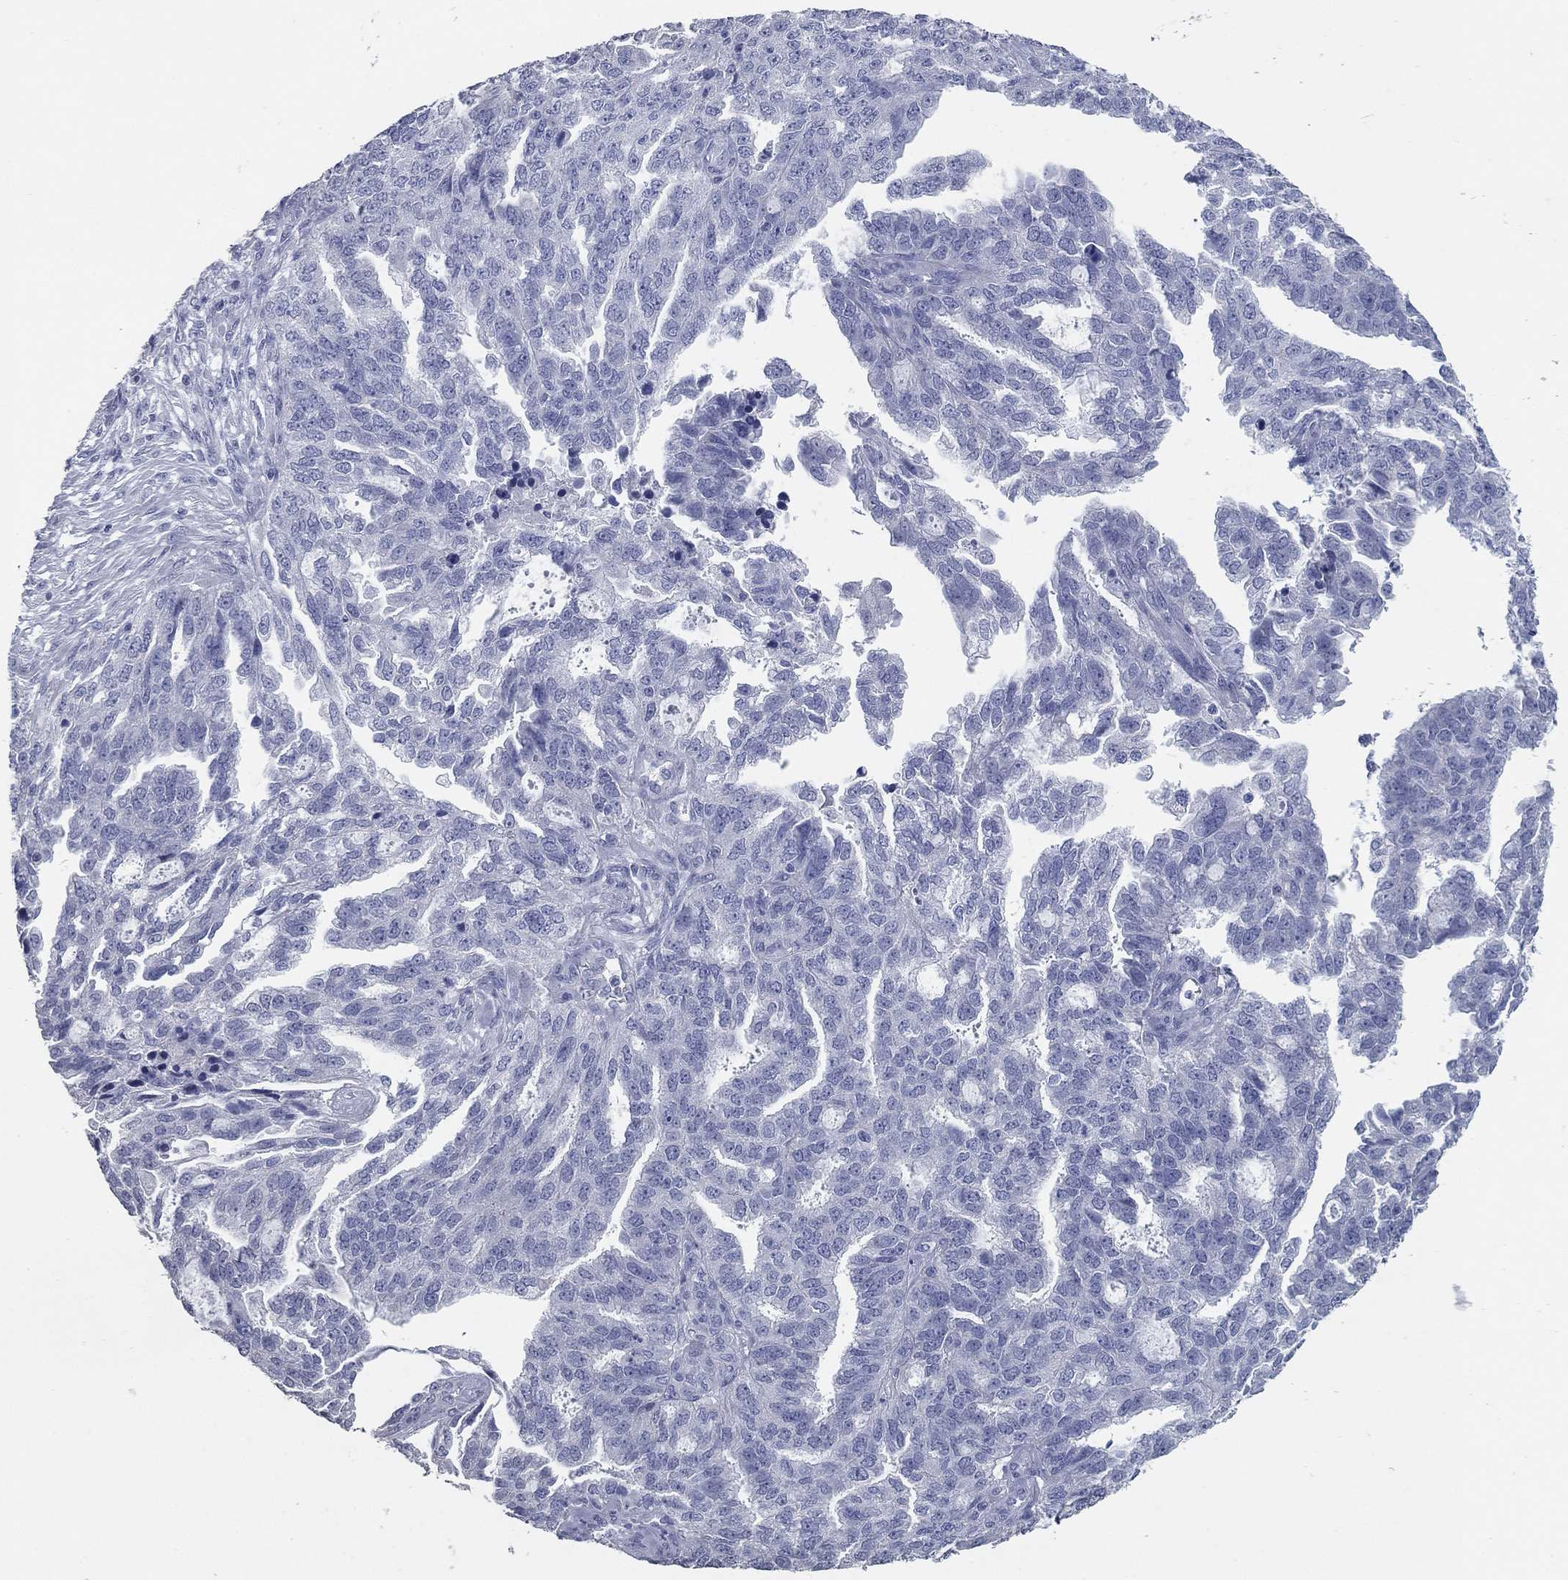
{"staining": {"intensity": "negative", "quantity": "none", "location": "none"}, "tissue": "ovarian cancer", "cell_type": "Tumor cells", "image_type": "cancer", "snomed": [{"axis": "morphology", "description": "Cystadenocarcinoma, serous, NOS"}, {"axis": "topography", "description": "Ovary"}], "caption": "An image of human ovarian serous cystadenocarcinoma is negative for staining in tumor cells.", "gene": "TAC1", "patient": {"sex": "female", "age": 51}}